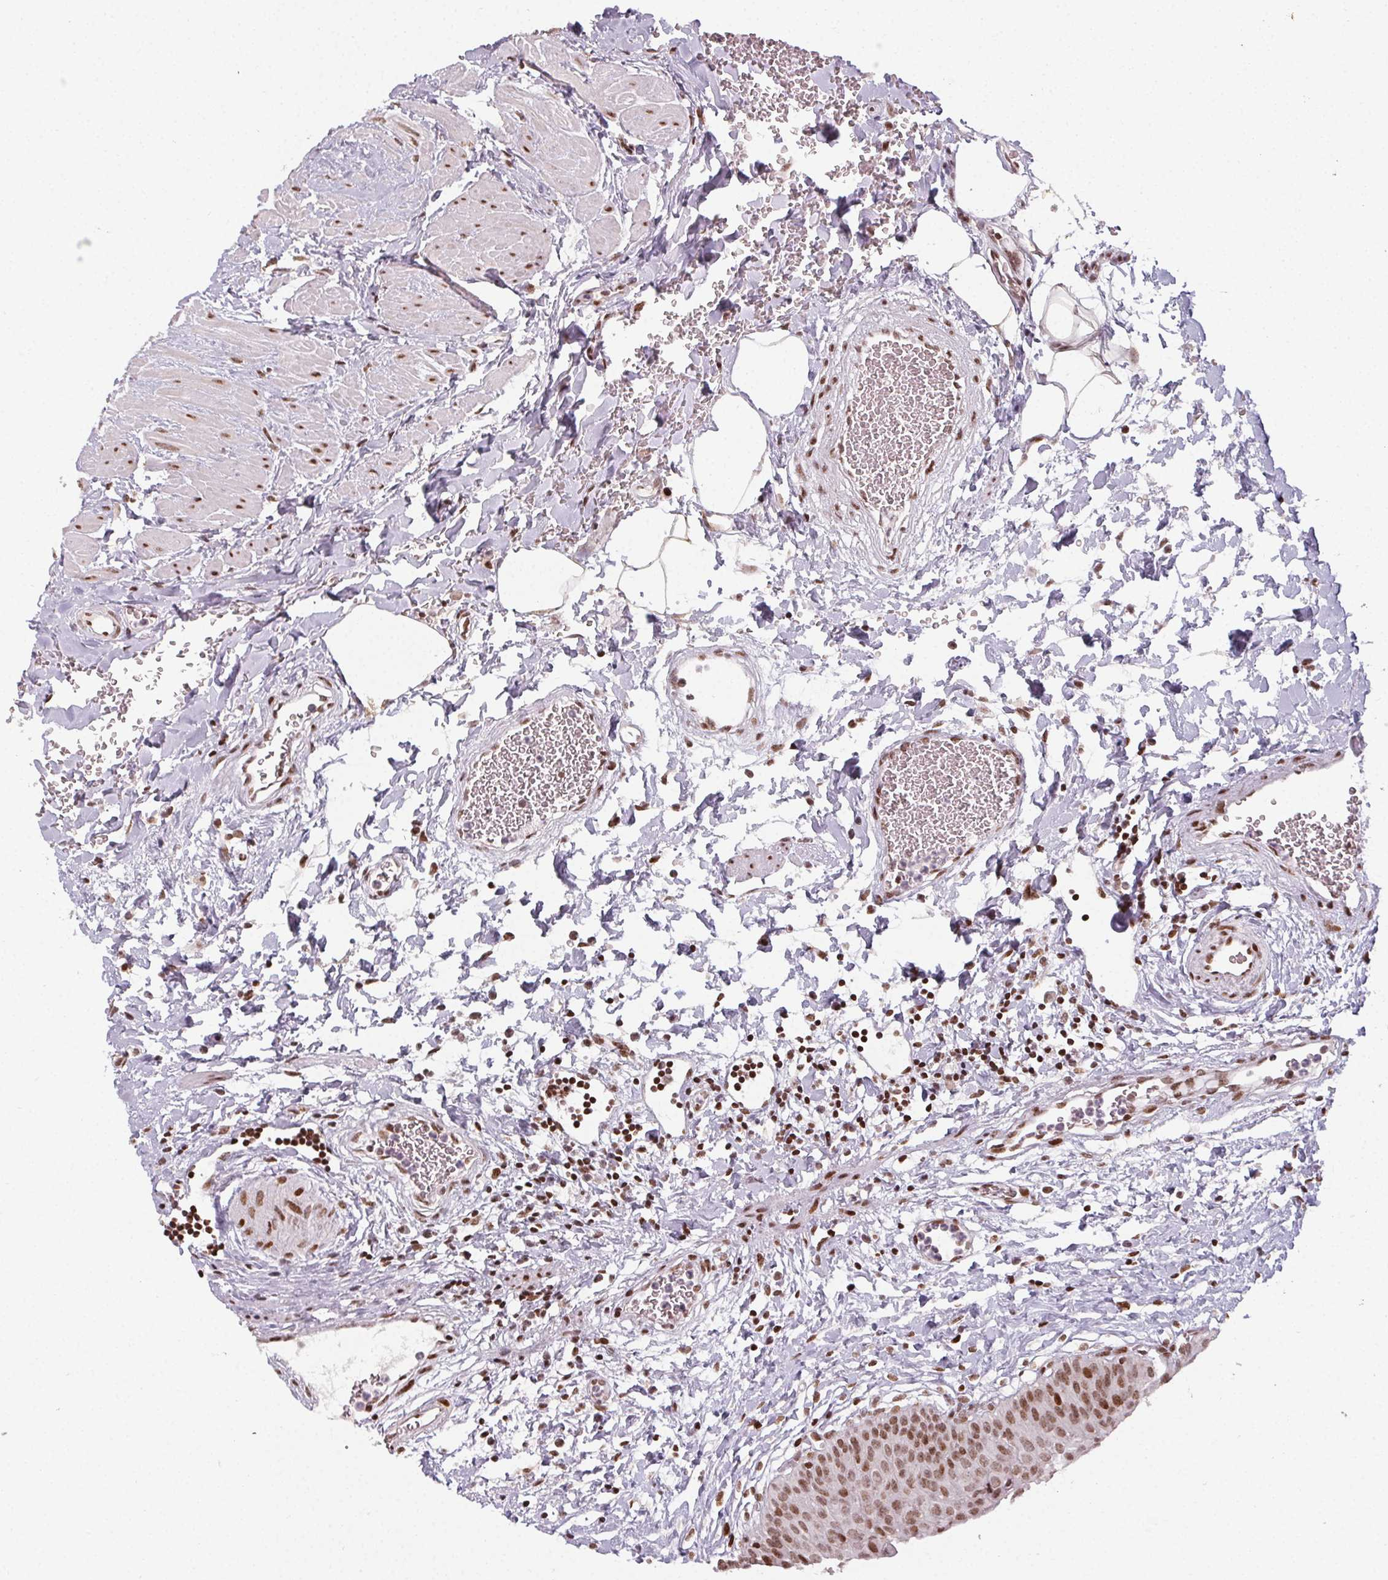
{"staining": {"intensity": "moderate", "quantity": ">75%", "location": "nuclear"}, "tissue": "urinary bladder", "cell_type": "Urothelial cells", "image_type": "normal", "snomed": [{"axis": "morphology", "description": "Normal tissue, NOS"}, {"axis": "topography", "description": "Urinary bladder"}], "caption": "Immunohistochemistry (IHC) (DAB (3,3'-diaminobenzidine)) staining of unremarkable urinary bladder reveals moderate nuclear protein staining in about >75% of urothelial cells.", "gene": "KMT2A", "patient": {"sex": "male", "age": 55}}